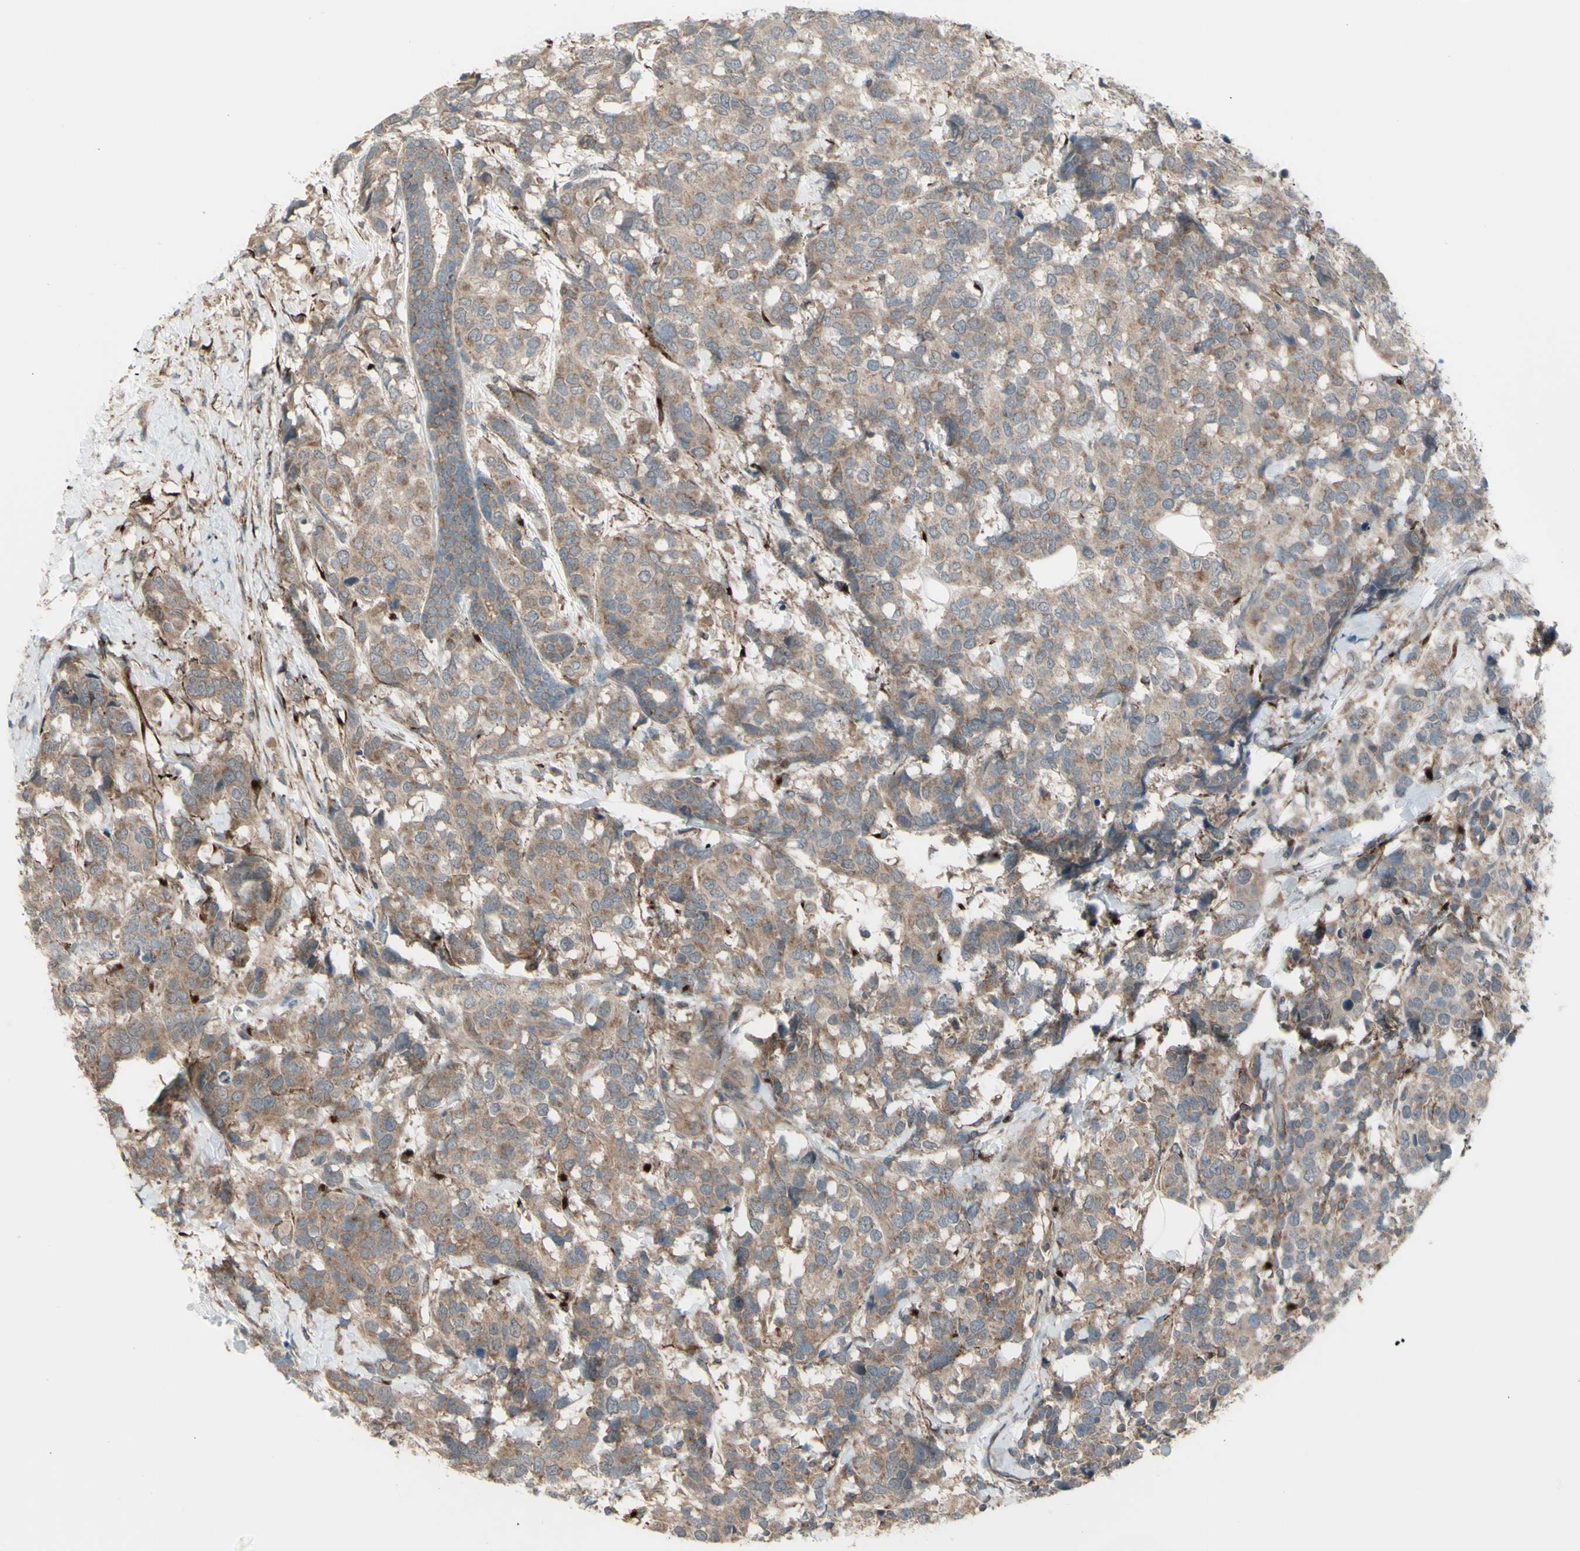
{"staining": {"intensity": "weak", "quantity": ">75%", "location": "cytoplasmic/membranous"}, "tissue": "breast cancer", "cell_type": "Tumor cells", "image_type": "cancer", "snomed": [{"axis": "morphology", "description": "Lobular carcinoma"}, {"axis": "topography", "description": "Breast"}], "caption": "Protein expression analysis of breast lobular carcinoma demonstrates weak cytoplasmic/membranous staining in about >75% of tumor cells. Nuclei are stained in blue.", "gene": "FLII", "patient": {"sex": "female", "age": 59}}